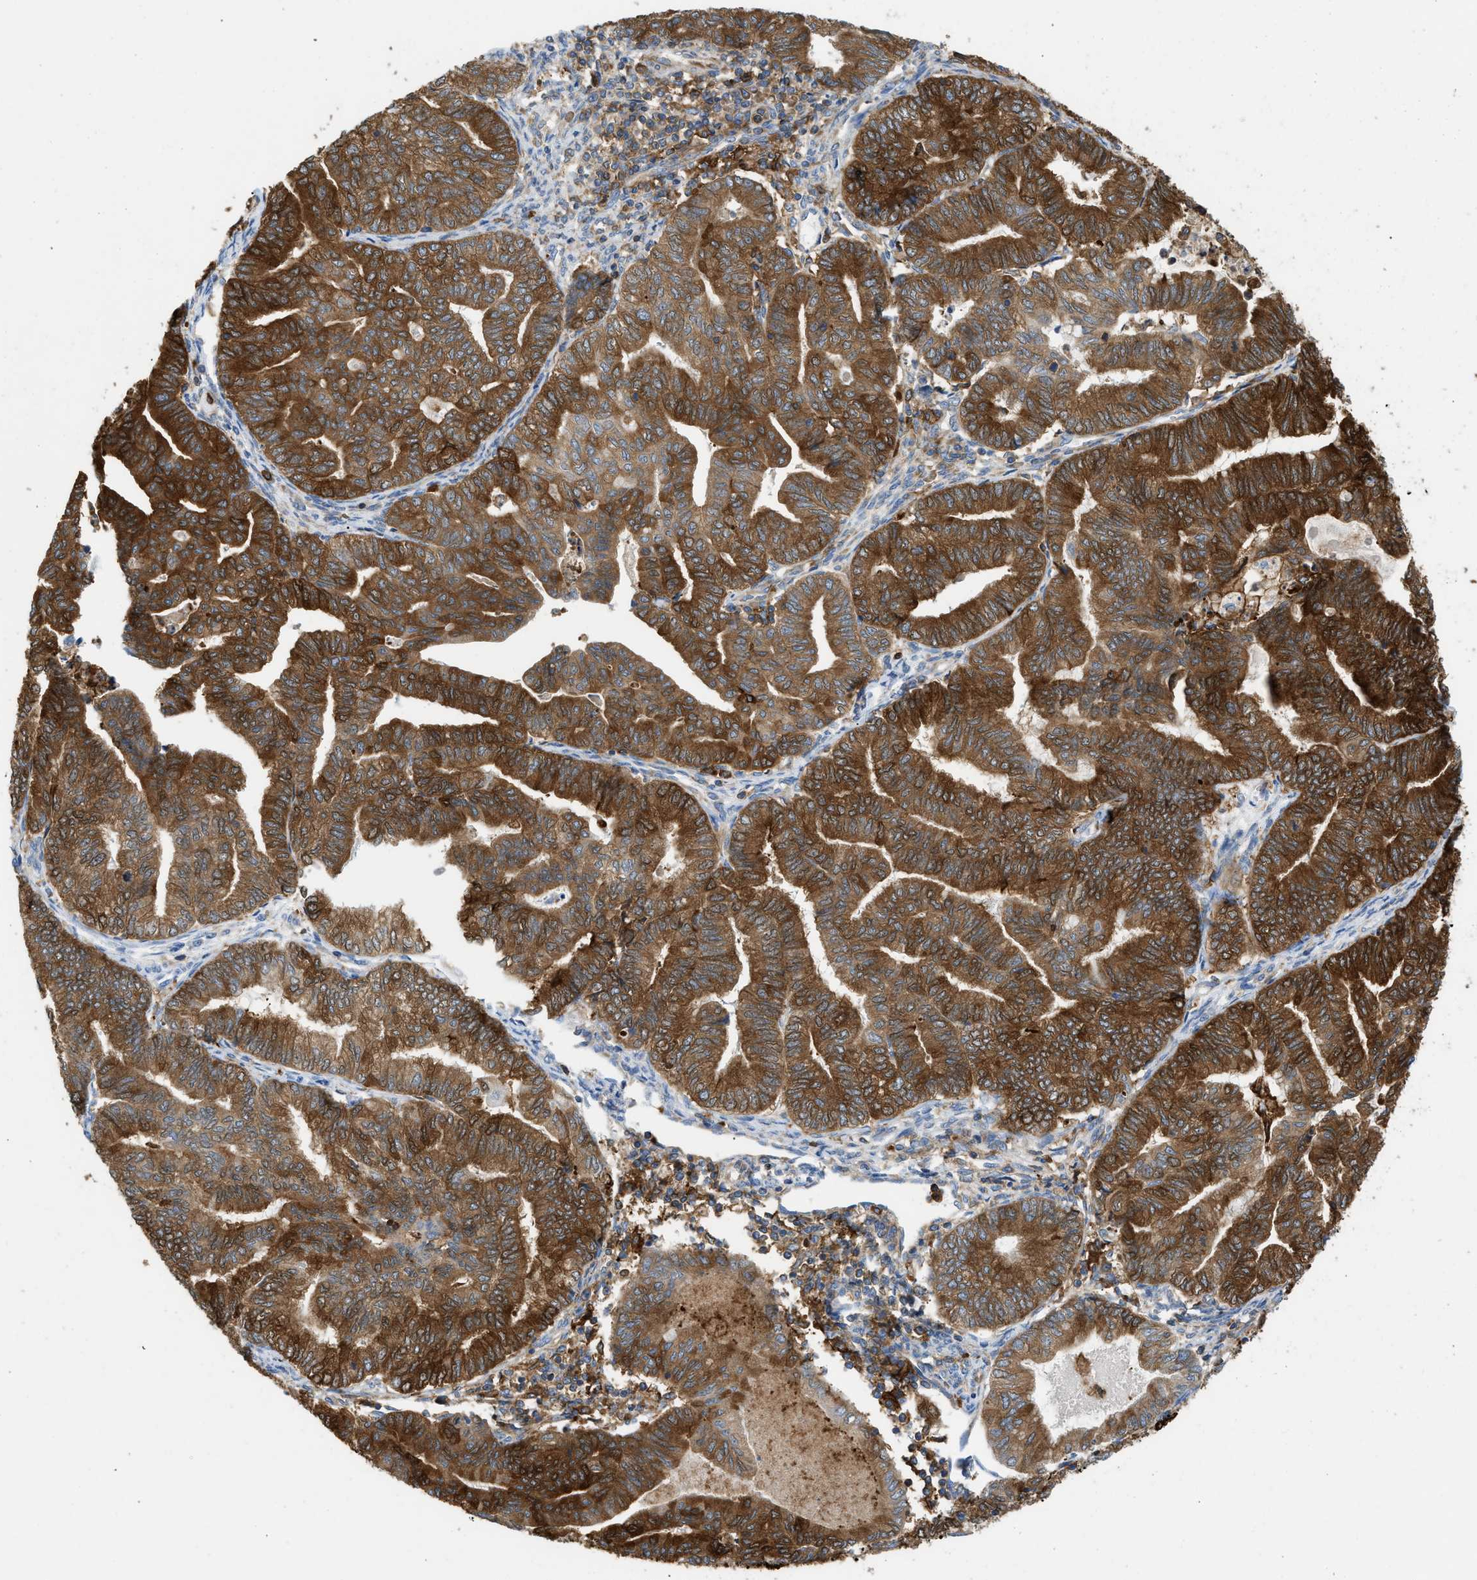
{"staining": {"intensity": "strong", "quantity": ">75%", "location": "cytoplasmic/membranous"}, "tissue": "endometrial cancer", "cell_type": "Tumor cells", "image_type": "cancer", "snomed": [{"axis": "morphology", "description": "Adenocarcinoma, NOS"}, {"axis": "topography", "description": "Endometrium"}], "caption": "Human endometrial adenocarcinoma stained with a brown dye exhibits strong cytoplasmic/membranous positive staining in approximately >75% of tumor cells.", "gene": "GPAT4", "patient": {"sex": "female", "age": 79}}